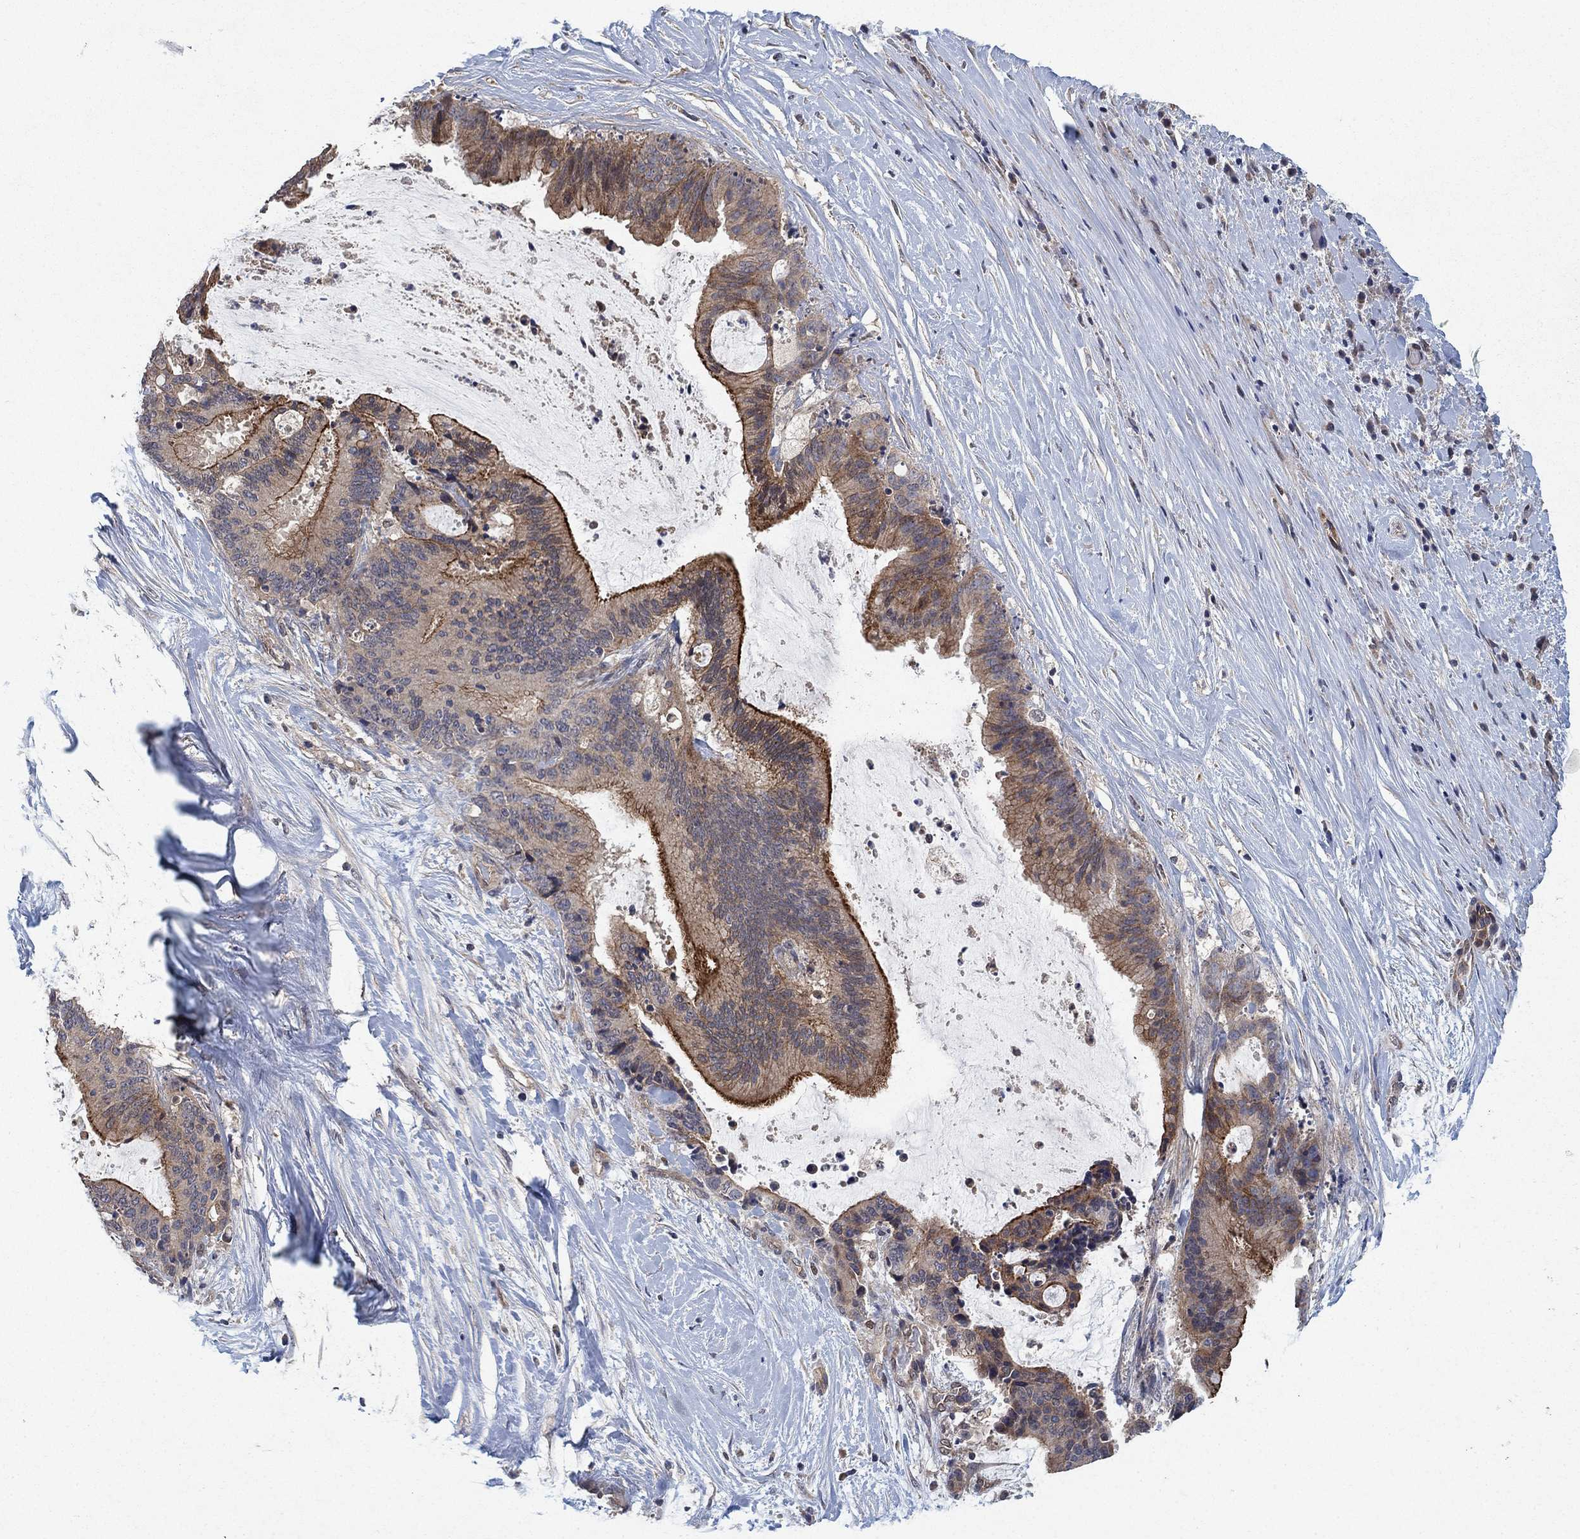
{"staining": {"intensity": "strong", "quantity": "<25%", "location": "cytoplasmic/membranous"}, "tissue": "liver cancer", "cell_type": "Tumor cells", "image_type": "cancer", "snomed": [{"axis": "morphology", "description": "Cholangiocarcinoma"}, {"axis": "topography", "description": "Liver"}], "caption": "Immunohistochemistry (IHC) of human liver cancer (cholangiocarcinoma) reveals medium levels of strong cytoplasmic/membranous staining in approximately <25% of tumor cells.", "gene": "MCUR1", "patient": {"sex": "female", "age": 73}}